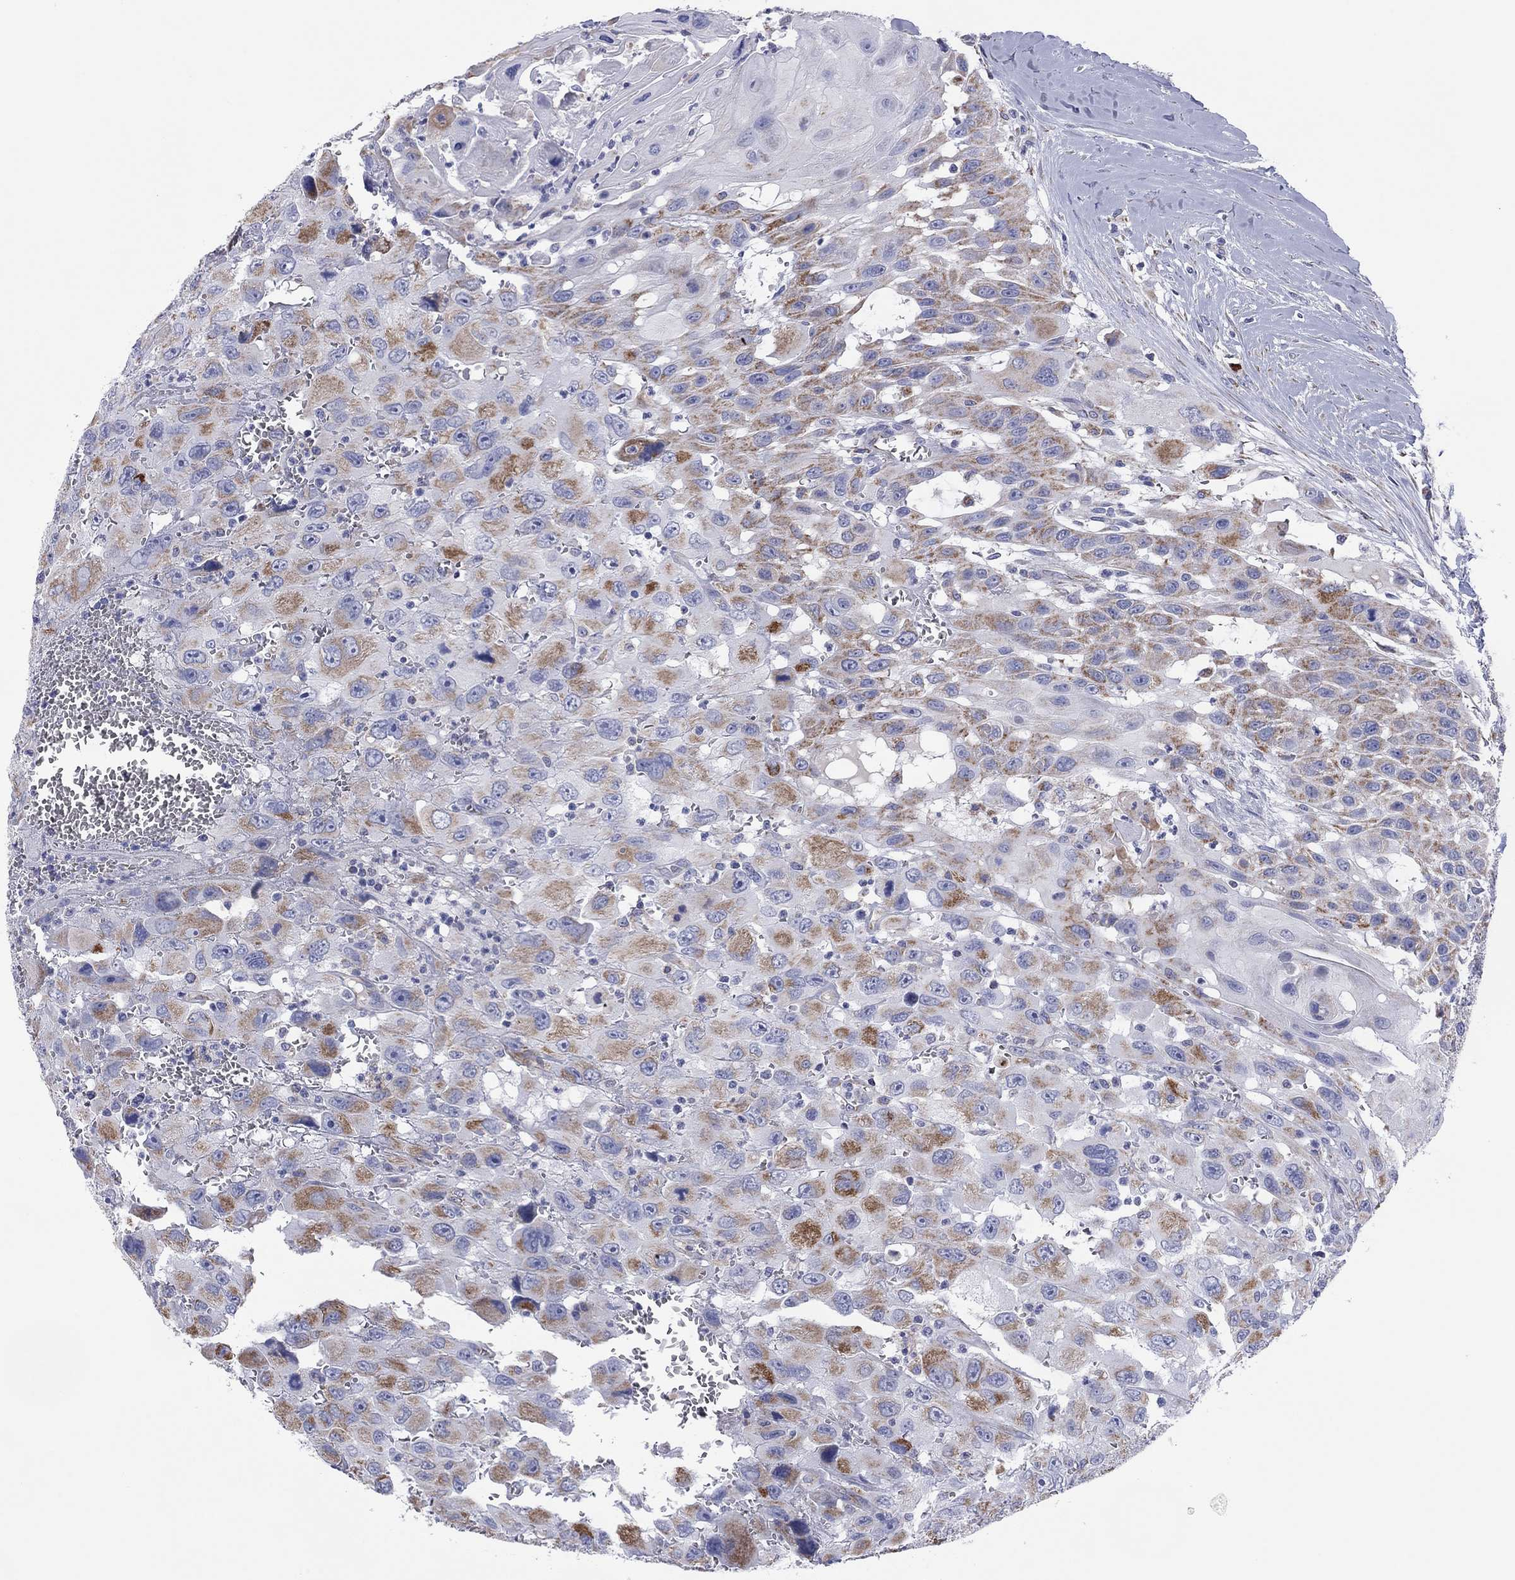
{"staining": {"intensity": "moderate", "quantity": "25%-75%", "location": "cytoplasmic/membranous"}, "tissue": "head and neck cancer", "cell_type": "Tumor cells", "image_type": "cancer", "snomed": [{"axis": "morphology", "description": "Squamous cell carcinoma, NOS"}, {"axis": "morphology", "description": "Squamous cell carcinoma, metastatic, NOS"}, {"axis": "topography", "description": "Oral tissue"}, {"axis": "topography", "description": "Head-Neck"}], "caption": "Protein staining by immunohistochemistry (IHC) exhibits moderate cytoplasmic/membranous staining in about 25%-75% of tumor cells in squamous cell carcinoma (head and neck). The staining was performed using DAB (3,3'-diaminobenzidine), with brown indicating positive protein expression. Nuclei are stained blue with hematoxylin.", "gene": "MGST3", "patient": {"sex": "female", "age": 85}}